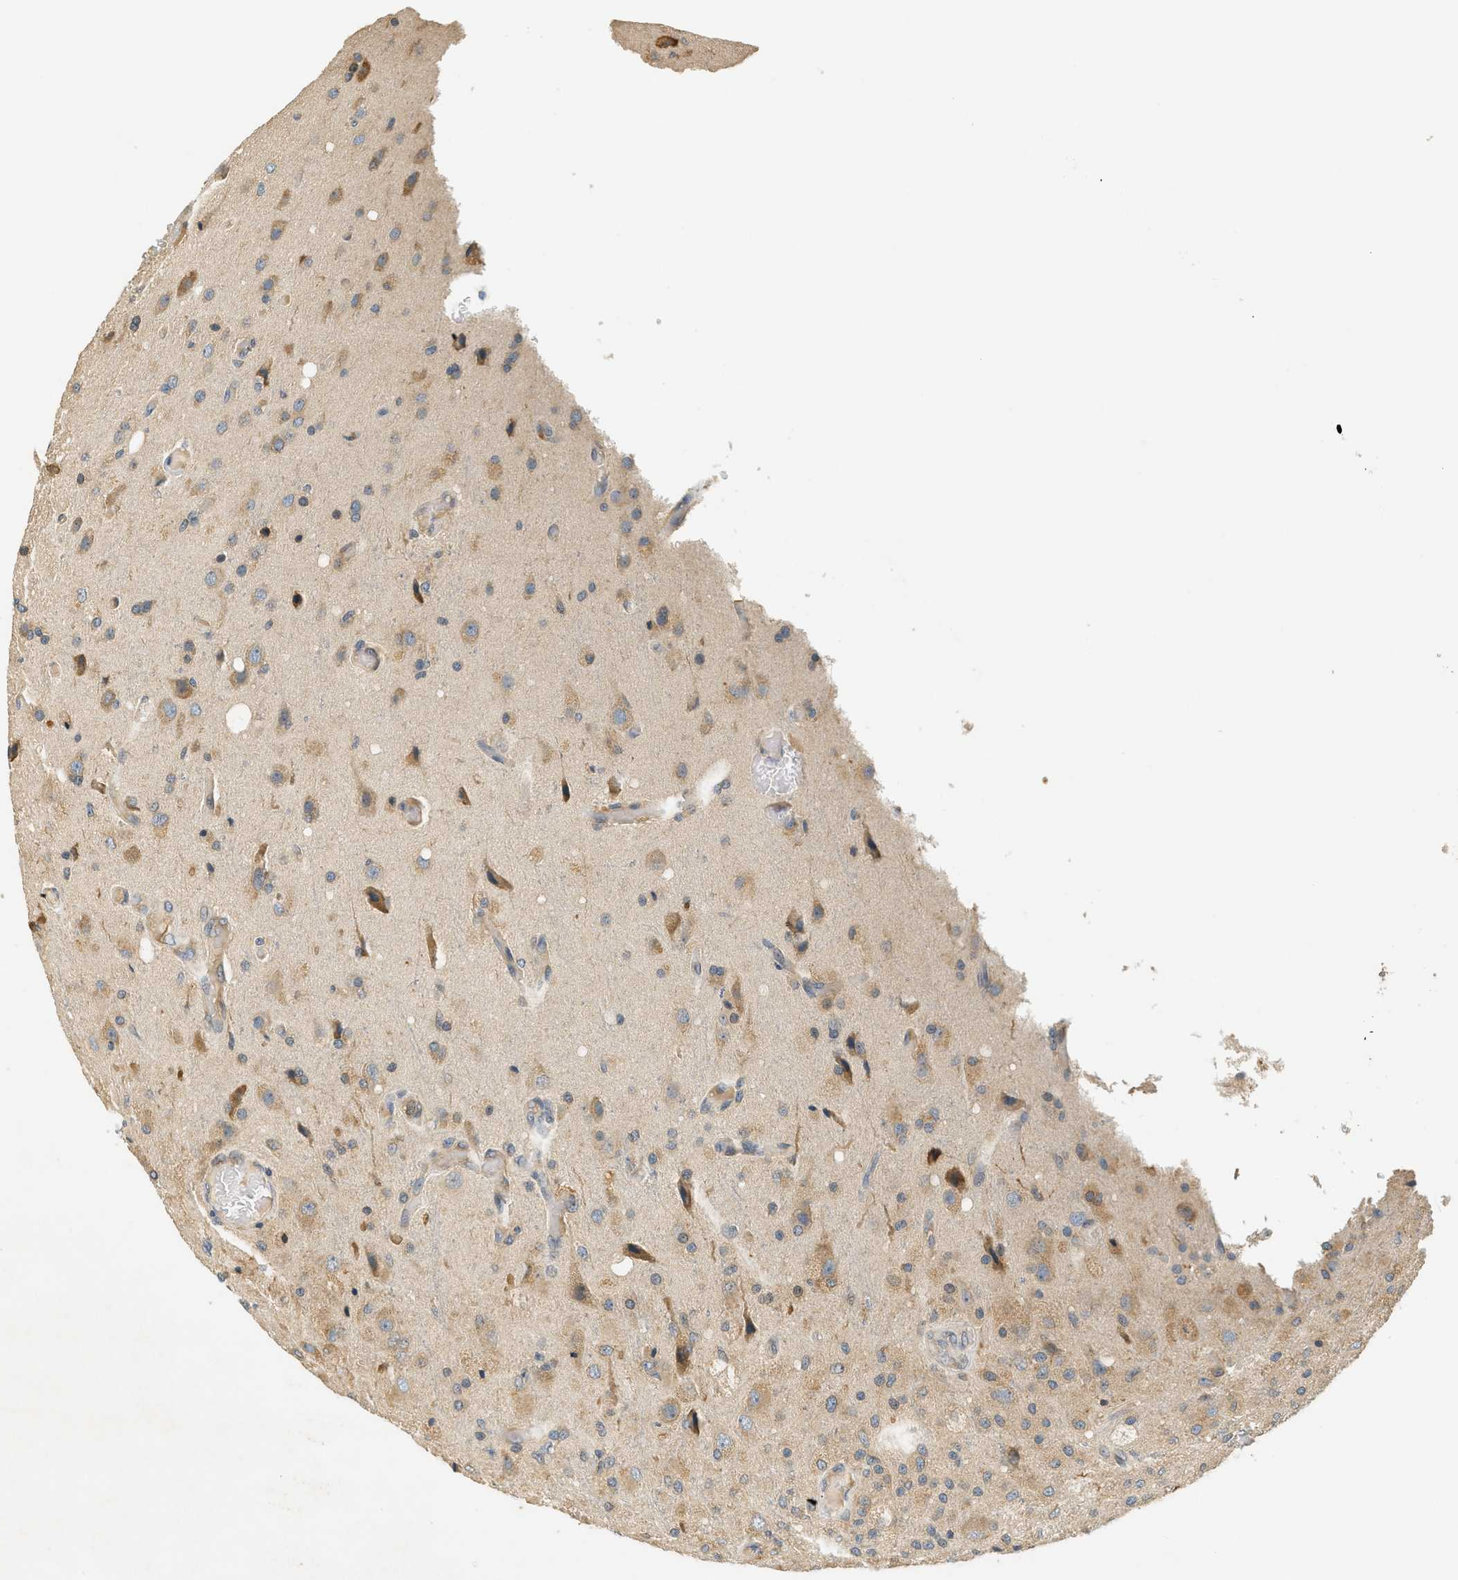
{"staining": {"intensity": "weak", "quantity": "25%-75%", "location": "cytoplasmic/membranous"}, "tissue": "glioma", "cell_type": "Tumor cells", "image_type": "cancer", "snomed": [{"axis": "morphology", "description": "Normal tissue, NOS"}, {"axis": "morphology", "description": "Glioma, malignant, High grade"}, {"axis": "topography", "description": "Cerebral cortex"}], "caption": "Protein expression analysis of high-grade glioma (malignant) shows weak cytoplasmic/membranous positivity in approximately 25%-75% of tumor cells.", "gene": "PDK1", "patient": {"sex": "male", "age": 77}}